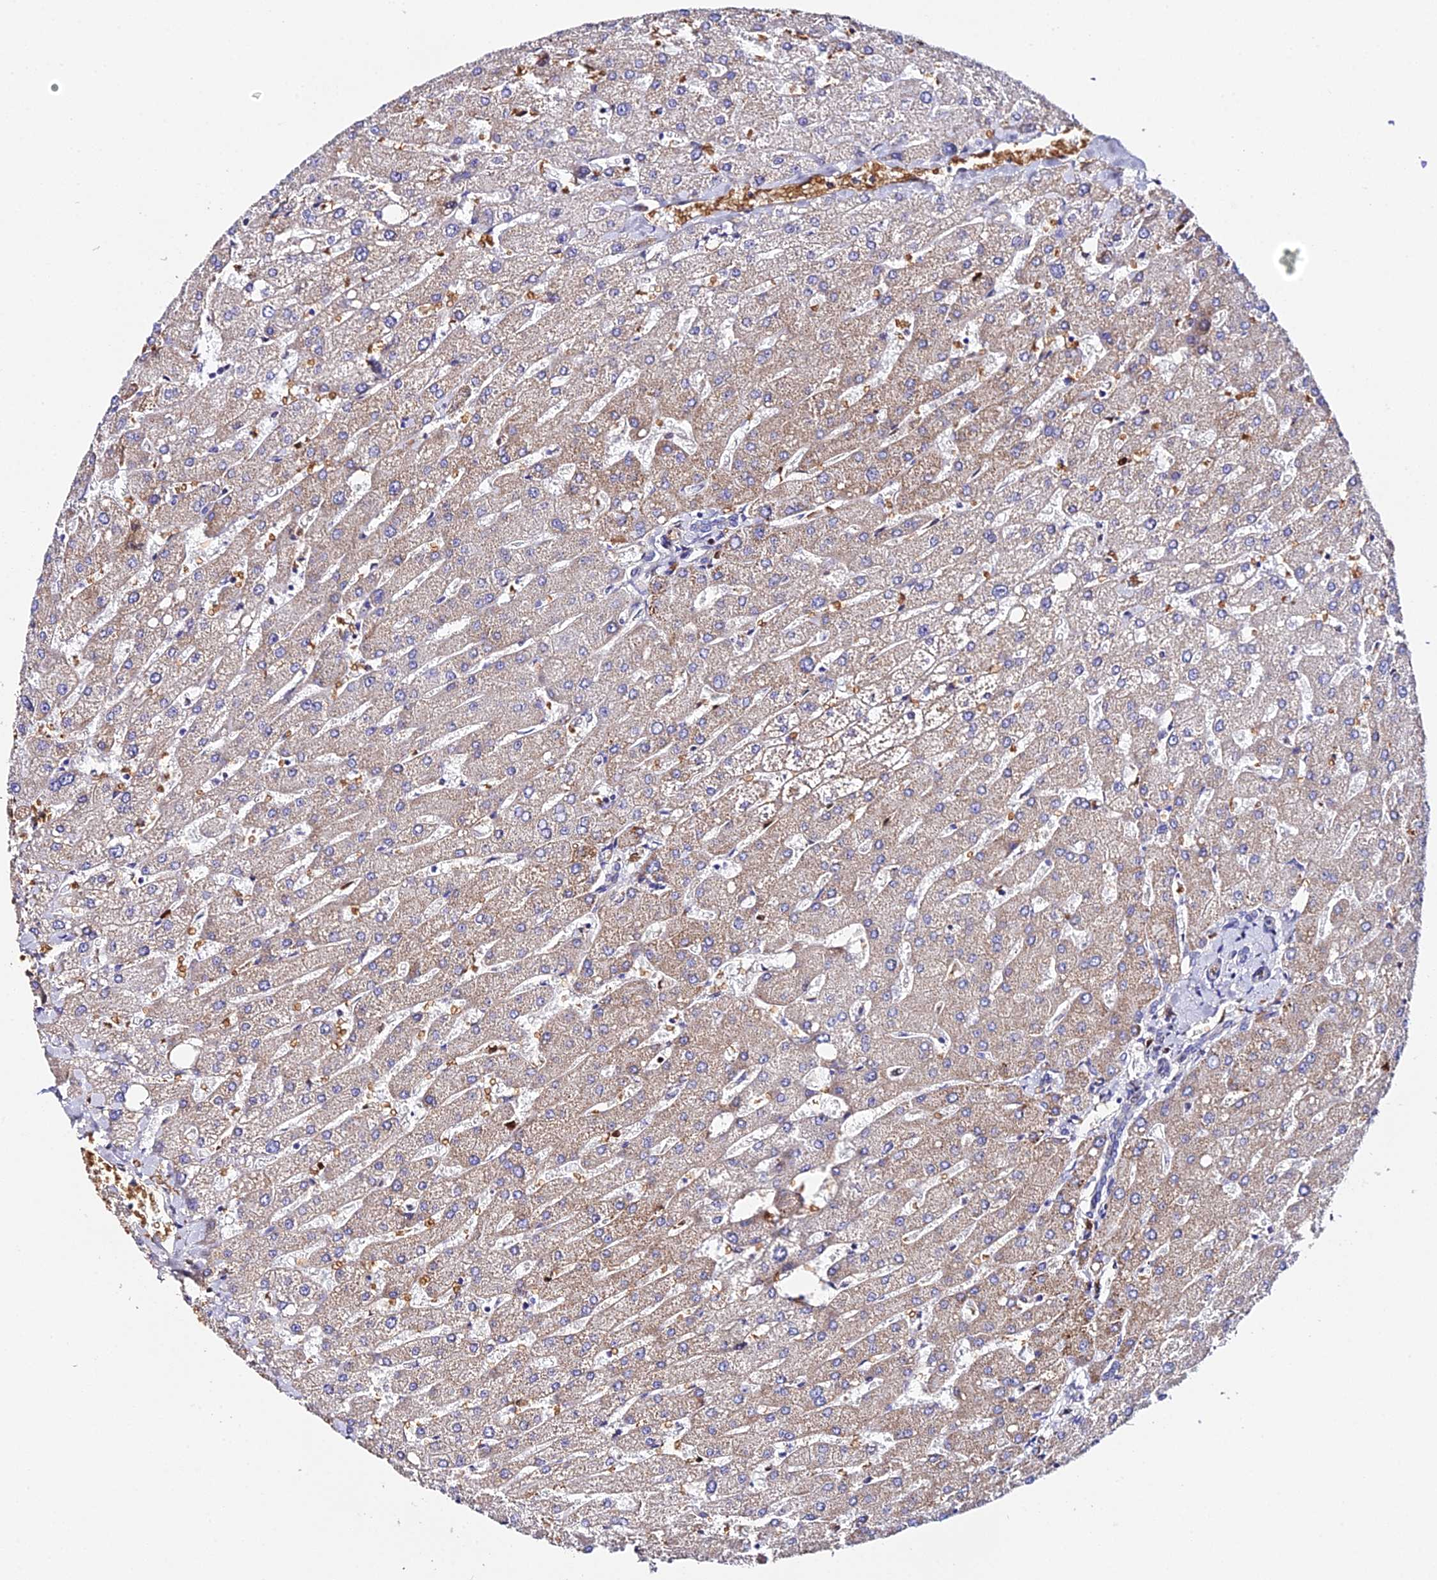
{"staining": {"intensity": "negative", "quantity": "none", "location": "none"}, "tissue": "liver", "cell_type": "Cholangiocytes", "image_type": "normal", "snomed": [{"axis": "morphology", "description": "Normal tissue, NOS"}, {"axis": "topography", "description": "Liver"}], "caption": "This is an immunohistochemistry (IHC) photomicrograph of normal liver. There is no staining in cholangiocytes.", "gene": "CFAP45", "patient": {"sex": "male", "age": 55}}